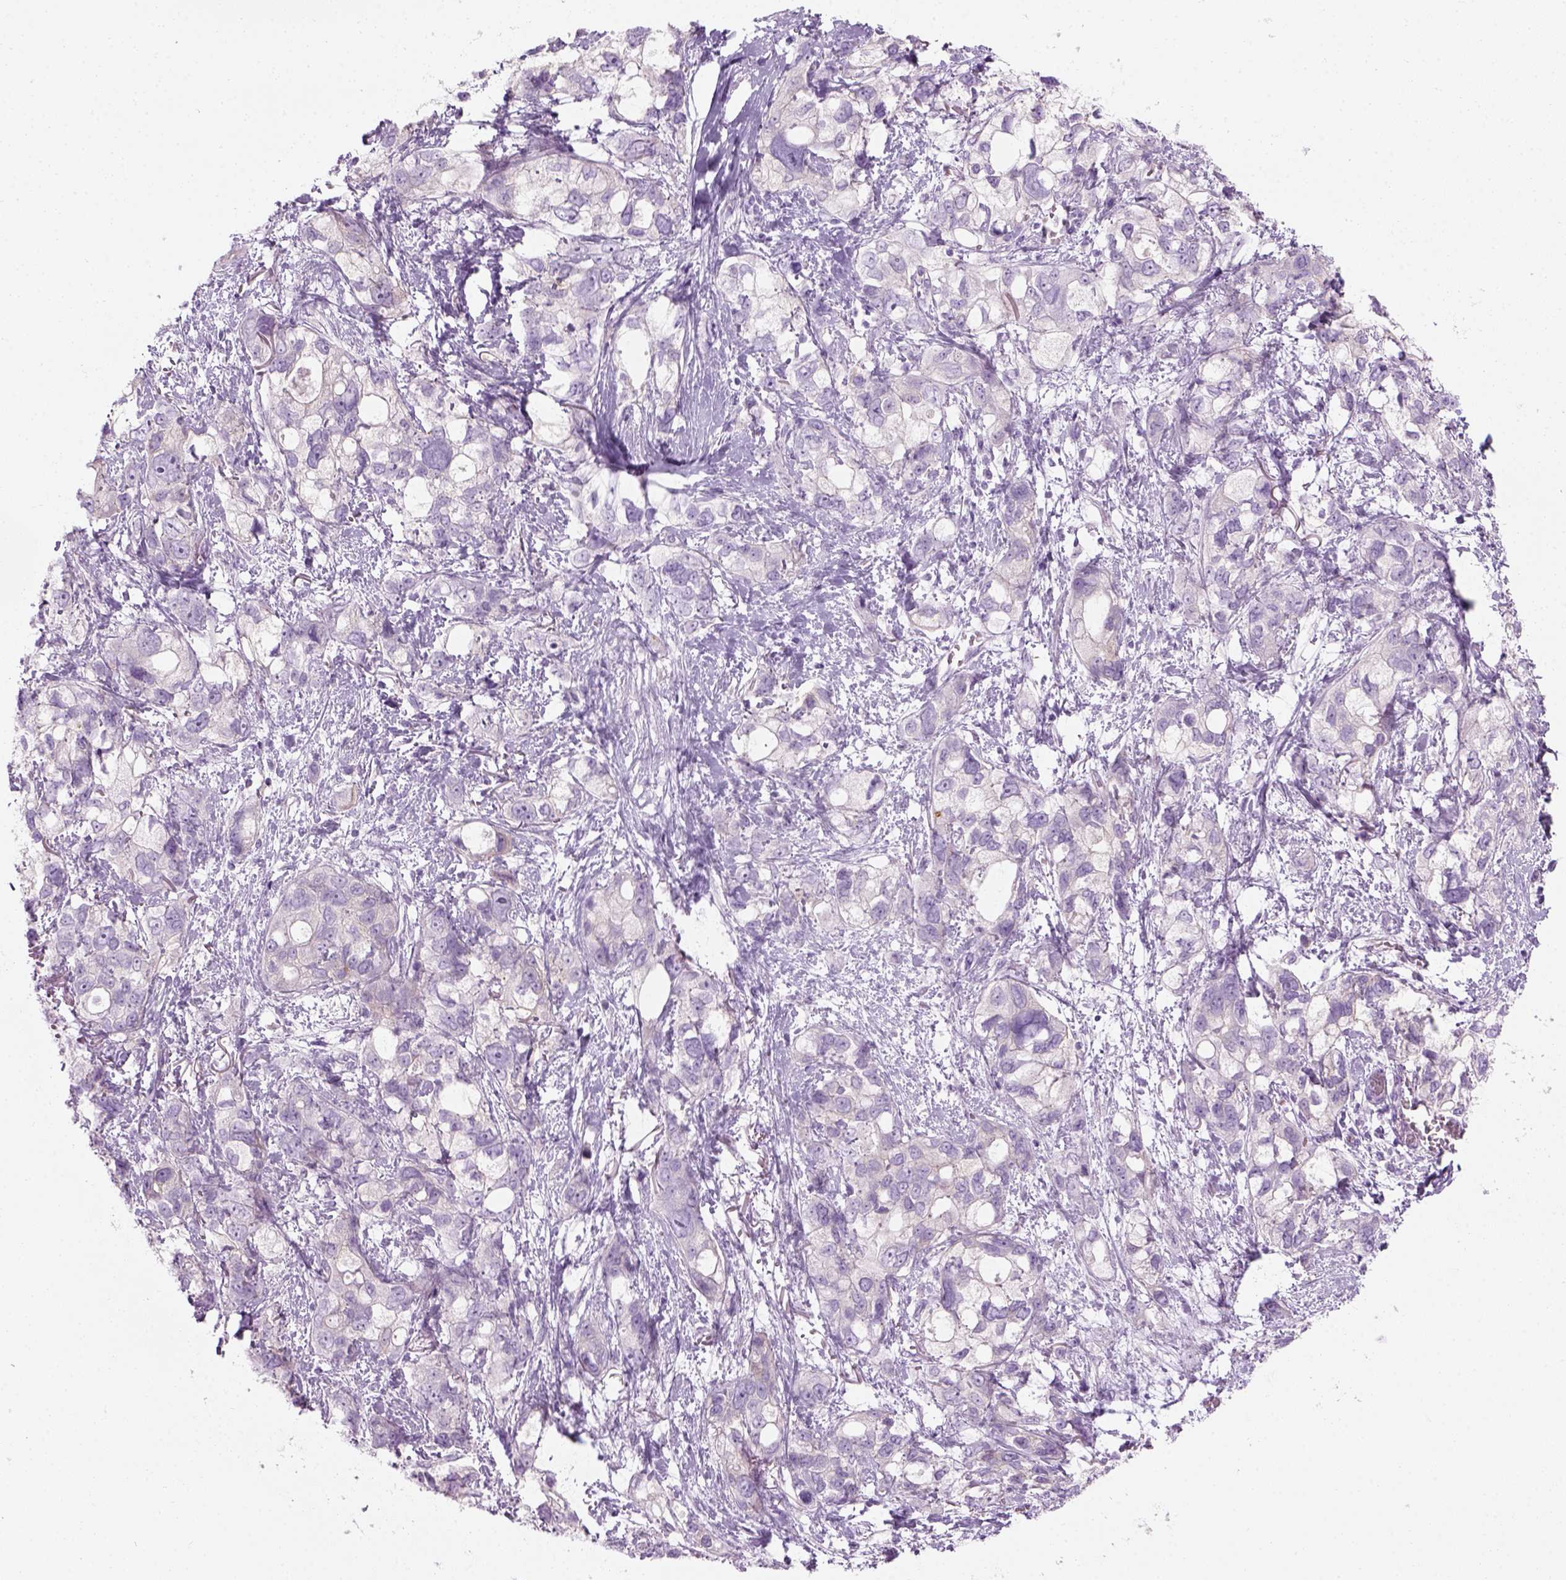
{"staining": {"intensity": "negative", "quantity": "none", "location": "none"}, "tissue": "stomach cancer", "cell_type": "Tumor cells", "image_type": "cancer", "snomed": [{"axis": "morphology", "description": "Adenocarcinoma, NOS"}, {"axis": "topography", "description": "Stomach, upper"}], "caption": "Immunohistochemistry (IHC) of human stomach cancer demonstrates no expression in tumor cells.", "gene": "CIBAR2", "patient": {"sex": "female", "age": 81}}